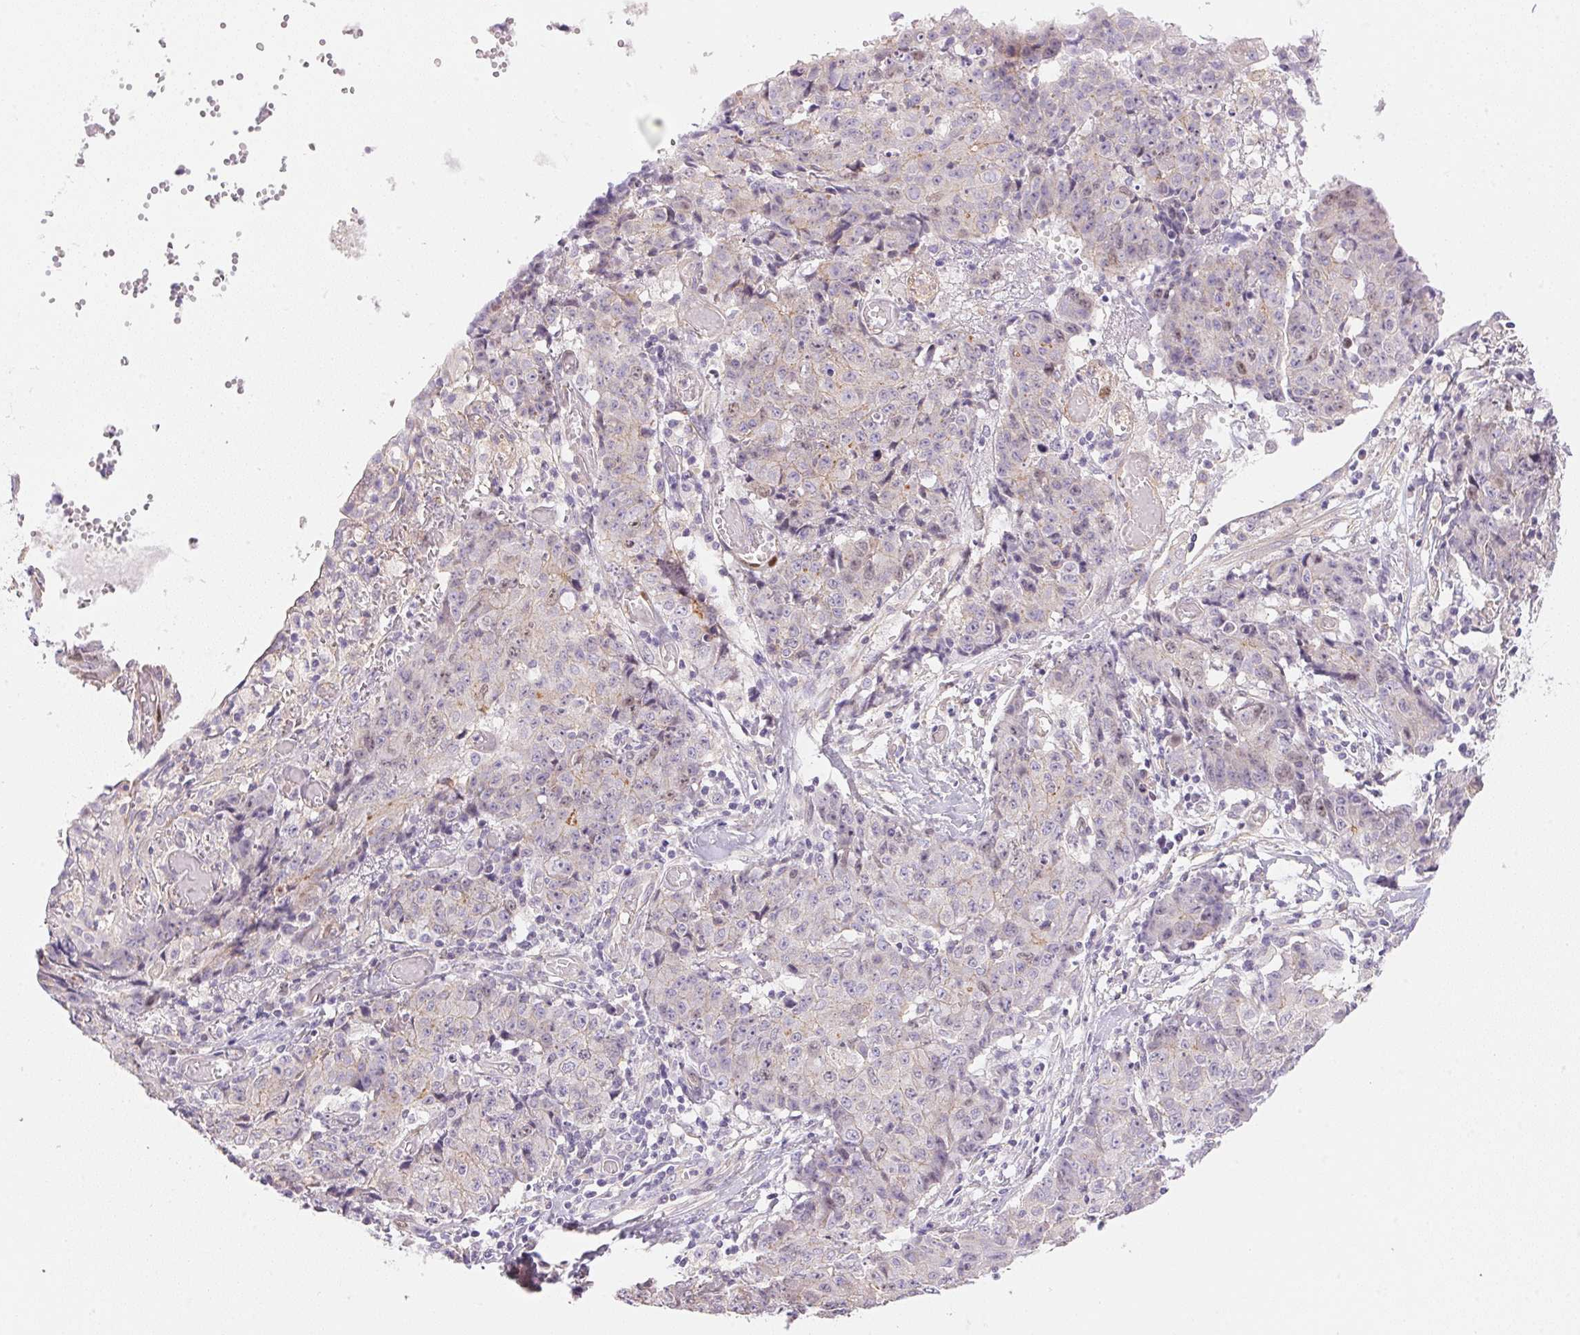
{"staining": {"intensity": "negative", "quantity": "none", "location": "none"}, "tissue": "ovarian cancer", "cell_type": "Tumor cells", "image_type": "cancer", "snomed": [{"axis": "morphology", "description": "Carcinoma, endometroid"}, {"axis": "topography", "description": "Ovary"}], "caption": "The IHC image has no significant positivity in tumor cells of endometroid carcinoma (ovarian) tissue.", "gene": "SMTN", "patient": {"sex": "female", "age": 42}}